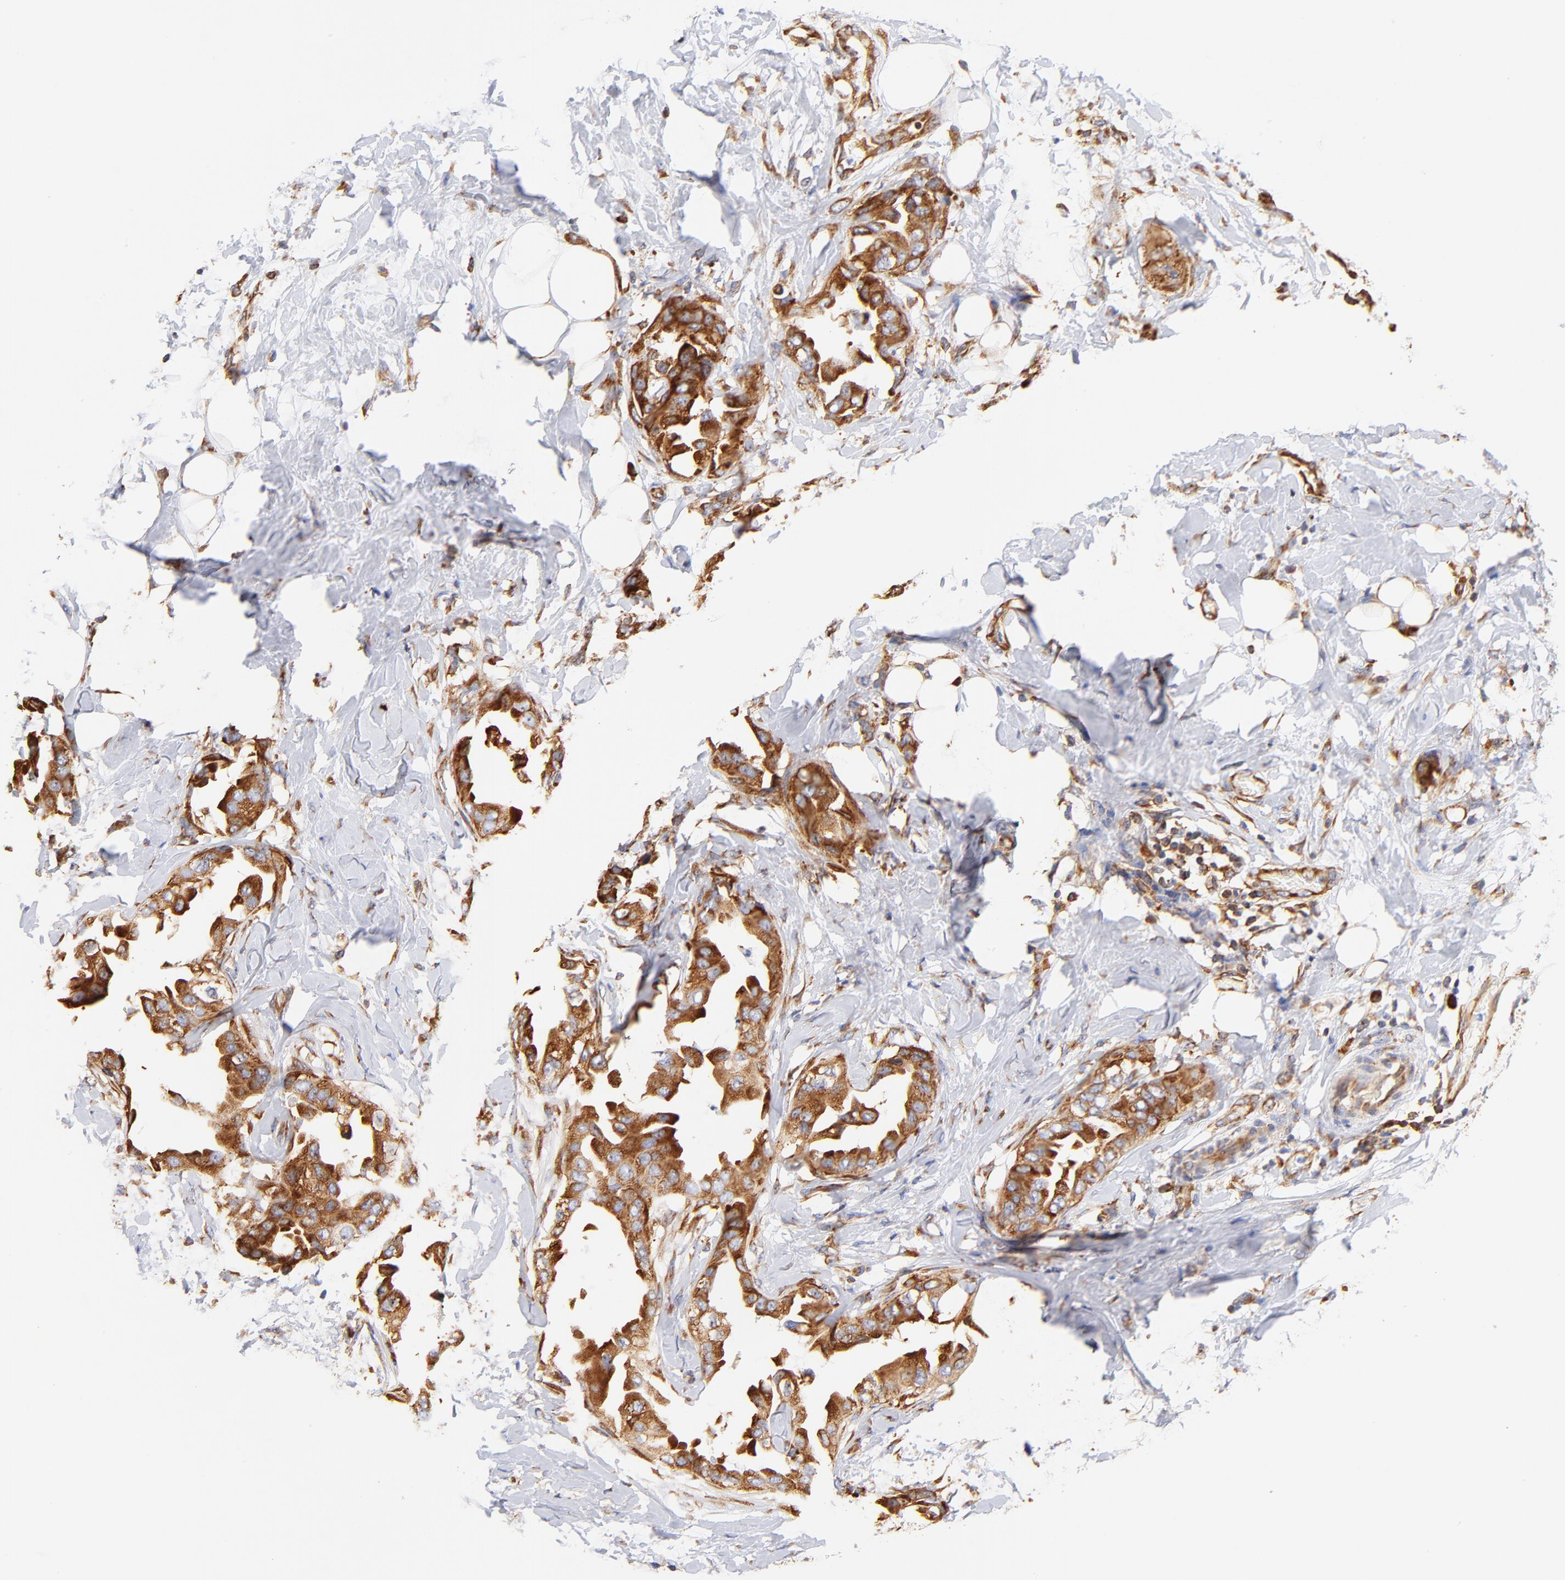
{"staining": {"intensity": "strong", "quantity": ">75%", "location": "cytoplasmic/membranous"}, "tissue": "breast cancer", "cell_type": "Tumor cells", "image_type": "cancer", "snomed": [{"axis": "morphology", "description": "Duct carcinoma"}, {"axis": "topography", "description": "Breast"}], "caption": "A histopathology image of human breast infiltrating ductal carcinoma stained for a protein displays strong cytoplasmic/membranous brown staining in tumor cells.", "gene": "RPL27", "patient": {"sex": "female", "age": 40}}